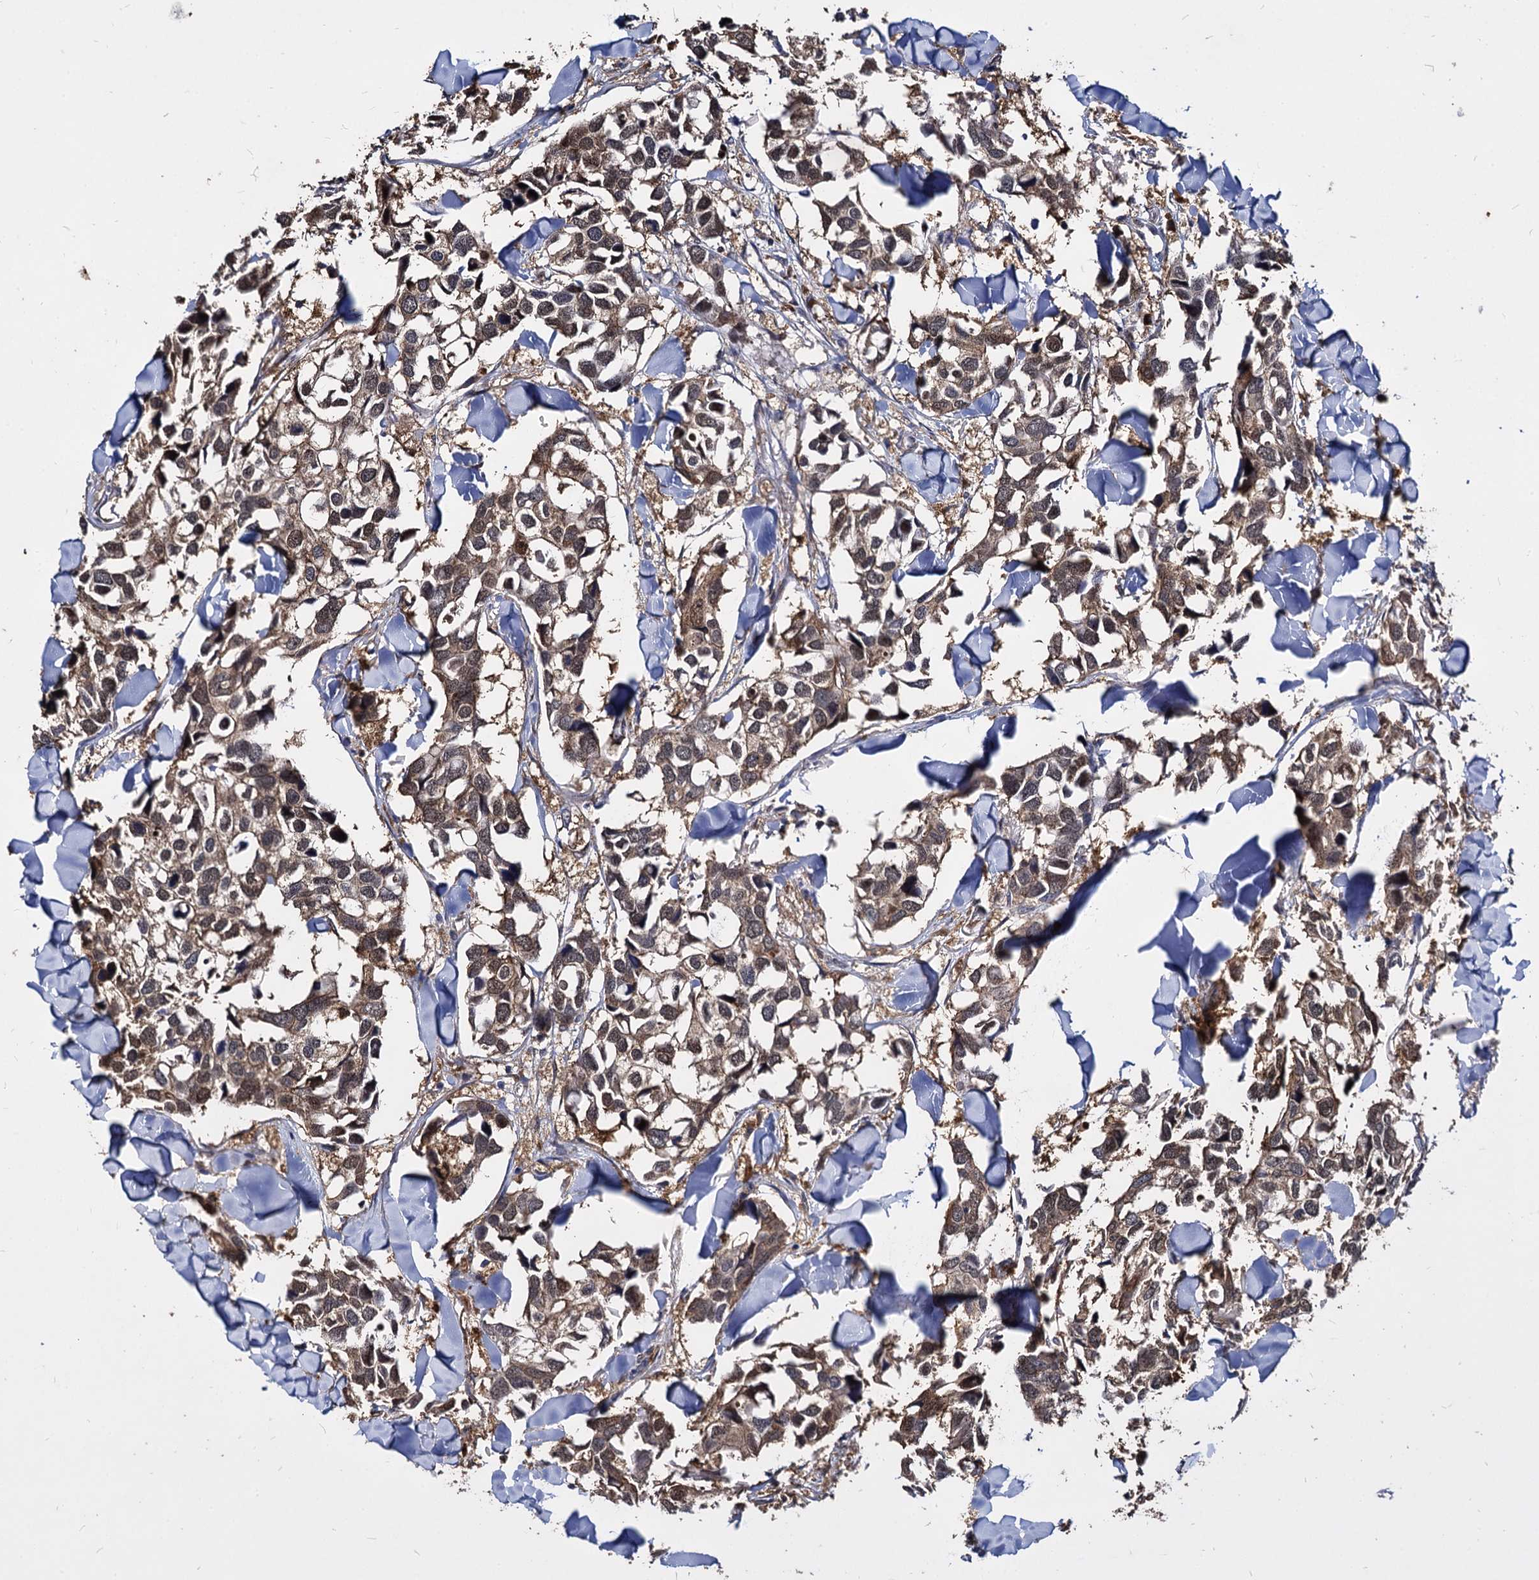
{"staining": {"intensity": "moderate", "quantity": ">75%", "location": "cytoplasmic/membranous"}, "tissue": "breast cancer", "cell_type": "Tumor cells", "image_type": "cancer", "snomed": [{"axis": "morphology", "description": "Duct carcinoma"}, {"axis": "topography", "description": "Breast"}], "caption": "Protein expression analysis of breast cancer (infiltrating ductal carcinoma) shows moderate cytoplasmic/membranous expression in about >75% of tumor cells.", "gene": "NME1", "patient": {"sex": "female", "age": 83}}